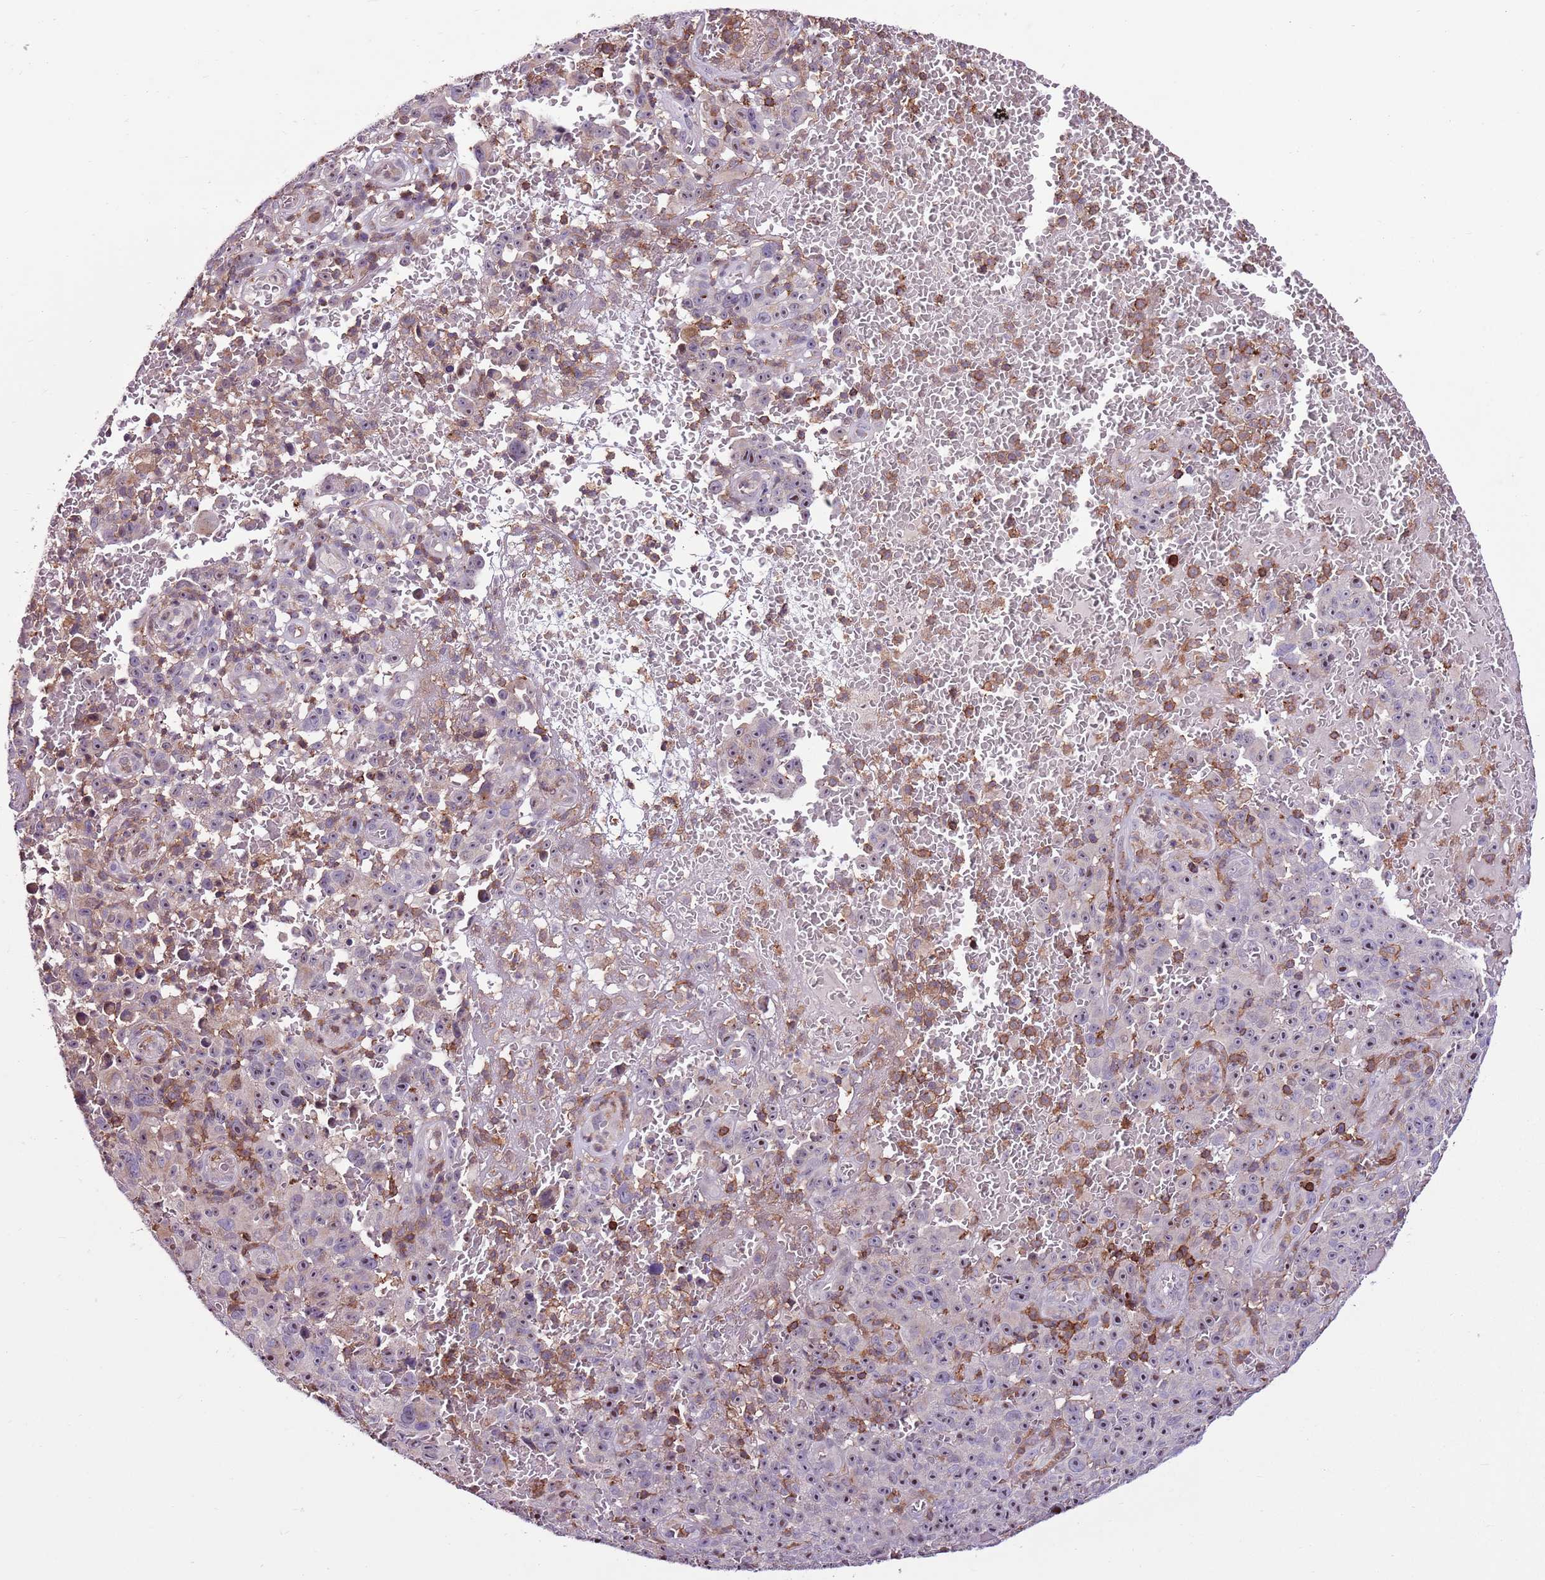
{"staining": {"intensity": "weak", "quantity": "<25%", "location": "cytoplasmic/membranous"}, "tissue": "melanoma", "cell_type": "Tumor cells", "image_type": "cancer", "snomed": [{"axis": "morphology", "description": "Malignant melanoma, NOS"}, {"axis": "topography", "description": "Skin"}], "caption": "Human malignant melanoma stained for a protein using immunohistochemistry reveals no expression in tumor cells.", "gene": "ZSWIM1", "patient": {"sex": "female", "age": 82}}